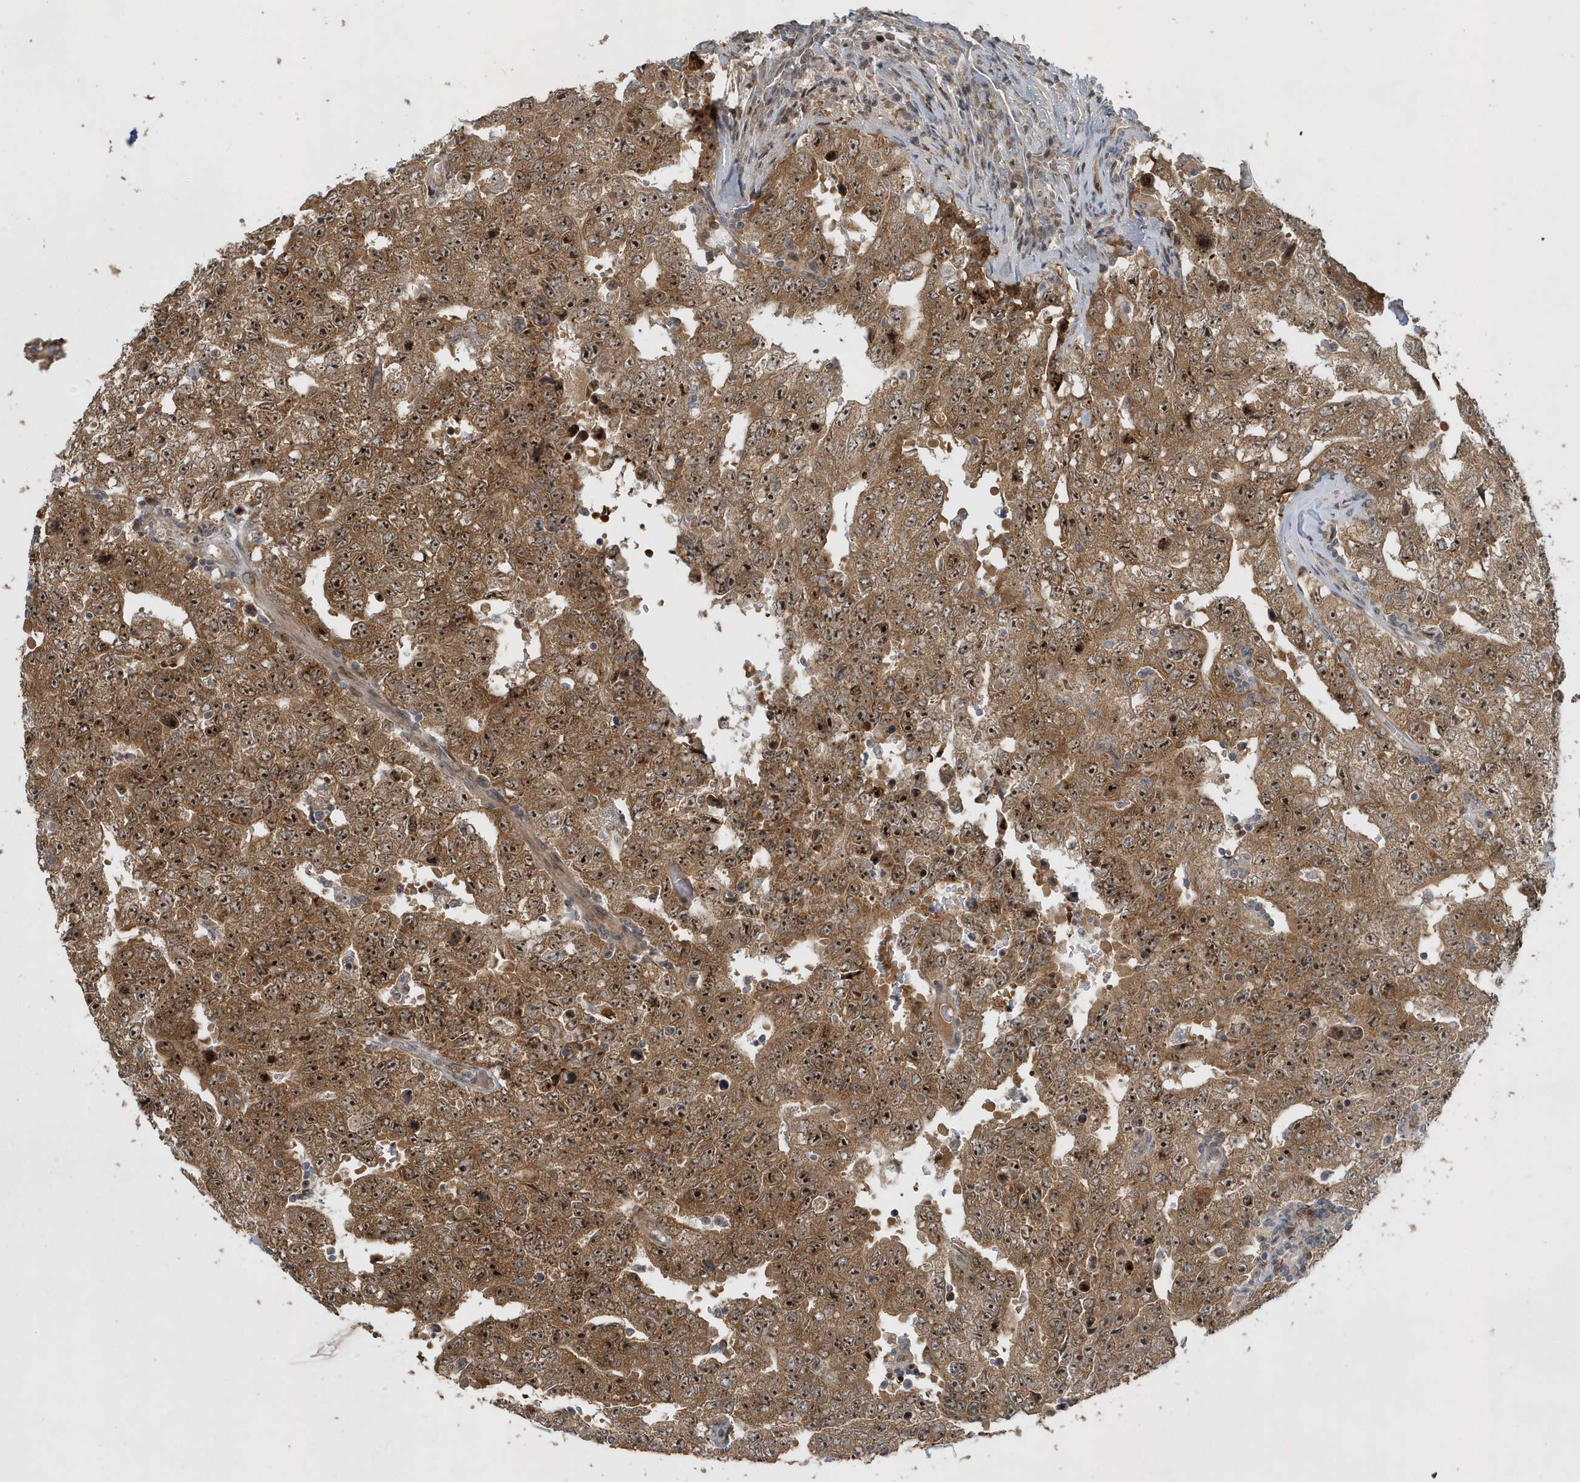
{"staining": {"intensity": "strong", "quantity": ">75%", "location": "cytoplasmic/membranous,nuclear"}, "tissue": "testis cancer", "cell_type": "Tumor cells", "image_type": "cancer", "snomed": [{"axis": "morphology", "description": "Seminoma, NOS"}, {"axis": "morphology", "description": "Carcinoma, Embryonal, NOS"}, {"axis": "topography", "description": "Testis"}], "caption": "Testis cancer (seminoma) stained for a protein (brown) reveals strong cytoplasmic/membranous and nuclear positive positivity in about >75% of tumor cells.", "gene": "TRAIP", "patient": {"sex": "male", "age": 43}}